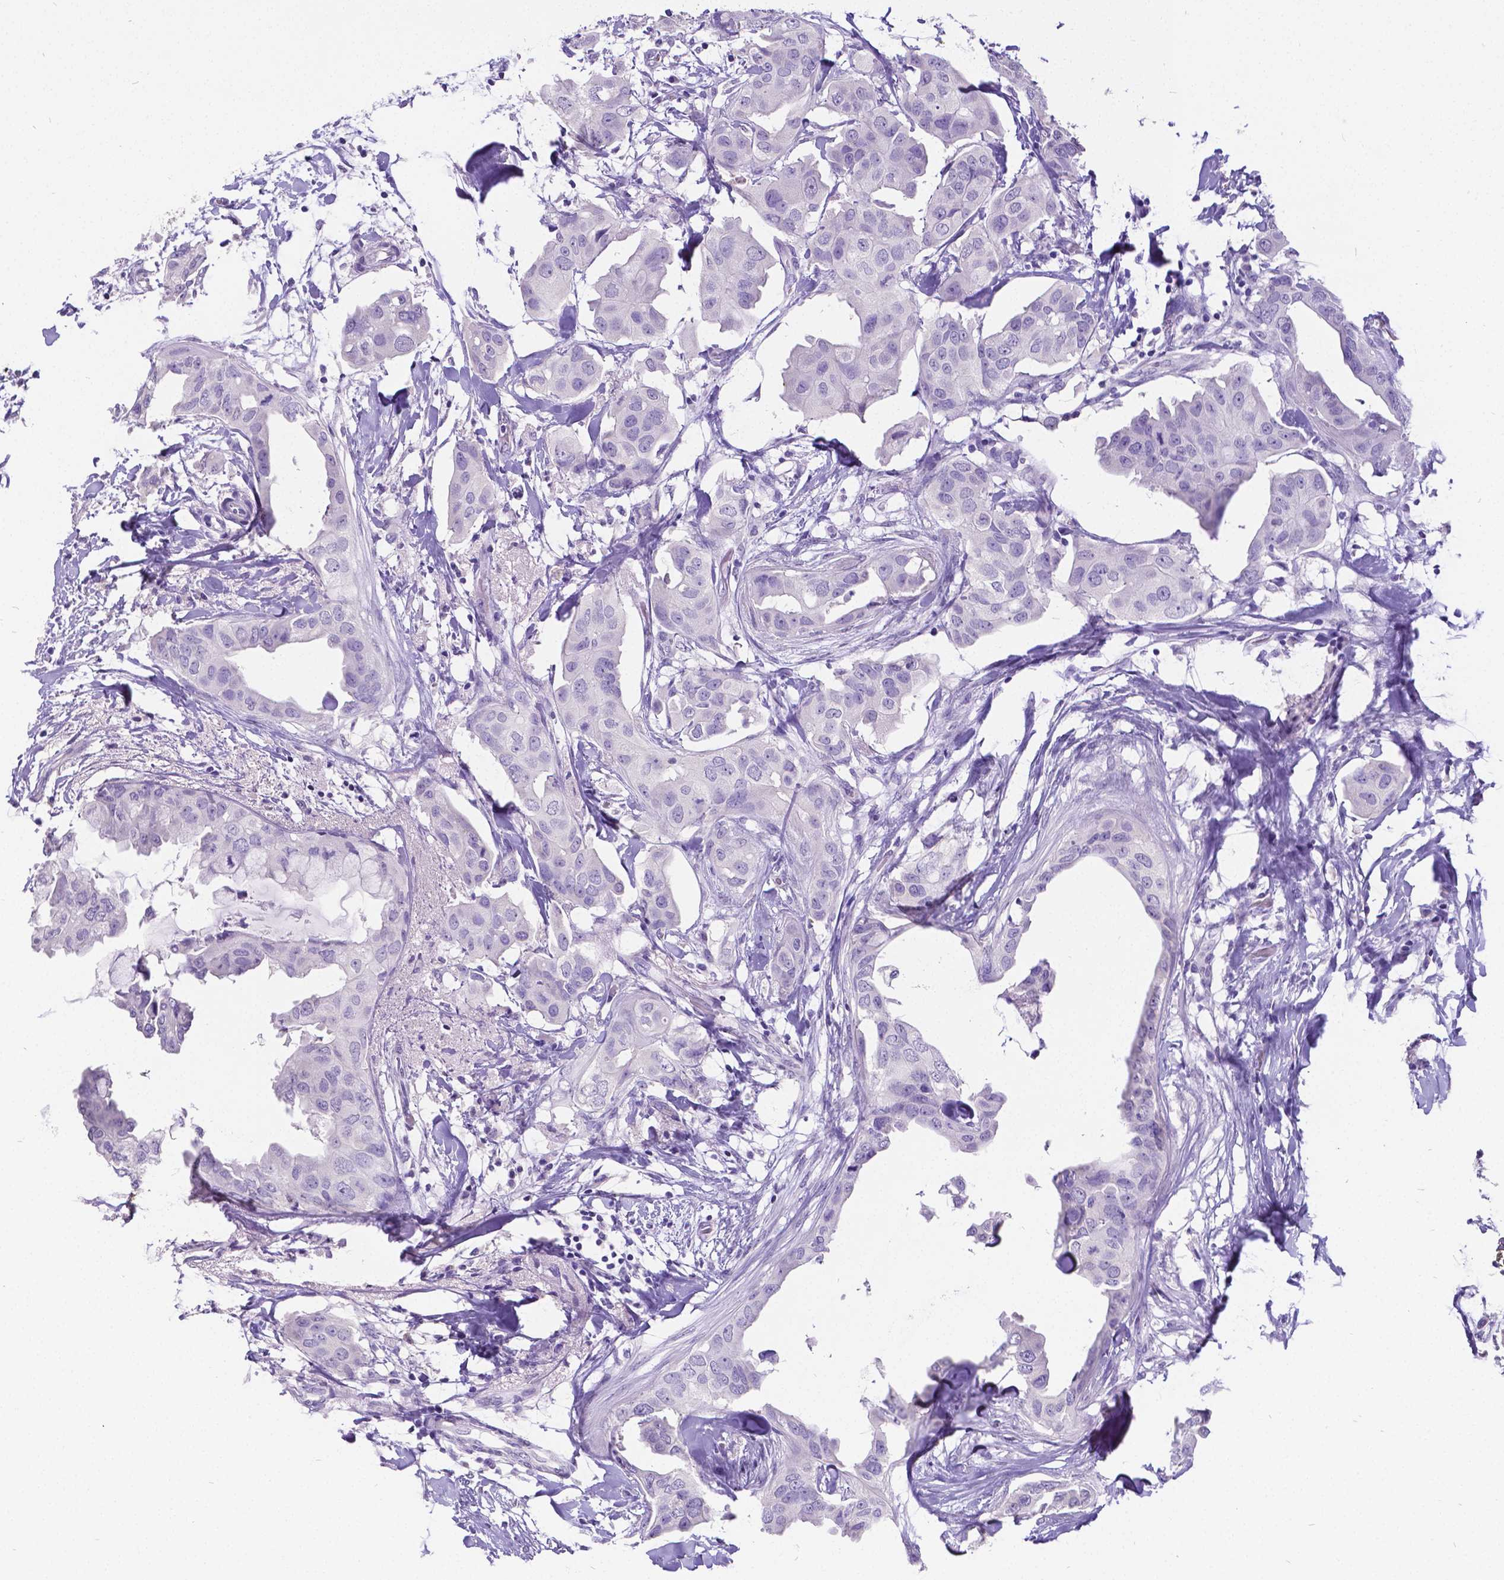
{"staining": {"intensity": "negative", "quantity": "none", "location": "none"}, "tissue": "breast cancer", "cell_type": "Tumor cells", "image_type": "cancer", "snomed": [{"axis": "morphology", "description": "Normal tissue, NOS"}, {"axis": "morphology", "description": "Duct carcinoma"}, {"axis": "topography", "description": "Breast"}], "caption": "This is a histopathology image of immunohistochemistry (IHC) staining of intraductal carcinoma (breast), which shows no expression in tumor cells.", "gene": "SATB2", "patient": {"sex": "female", "age": 40}}